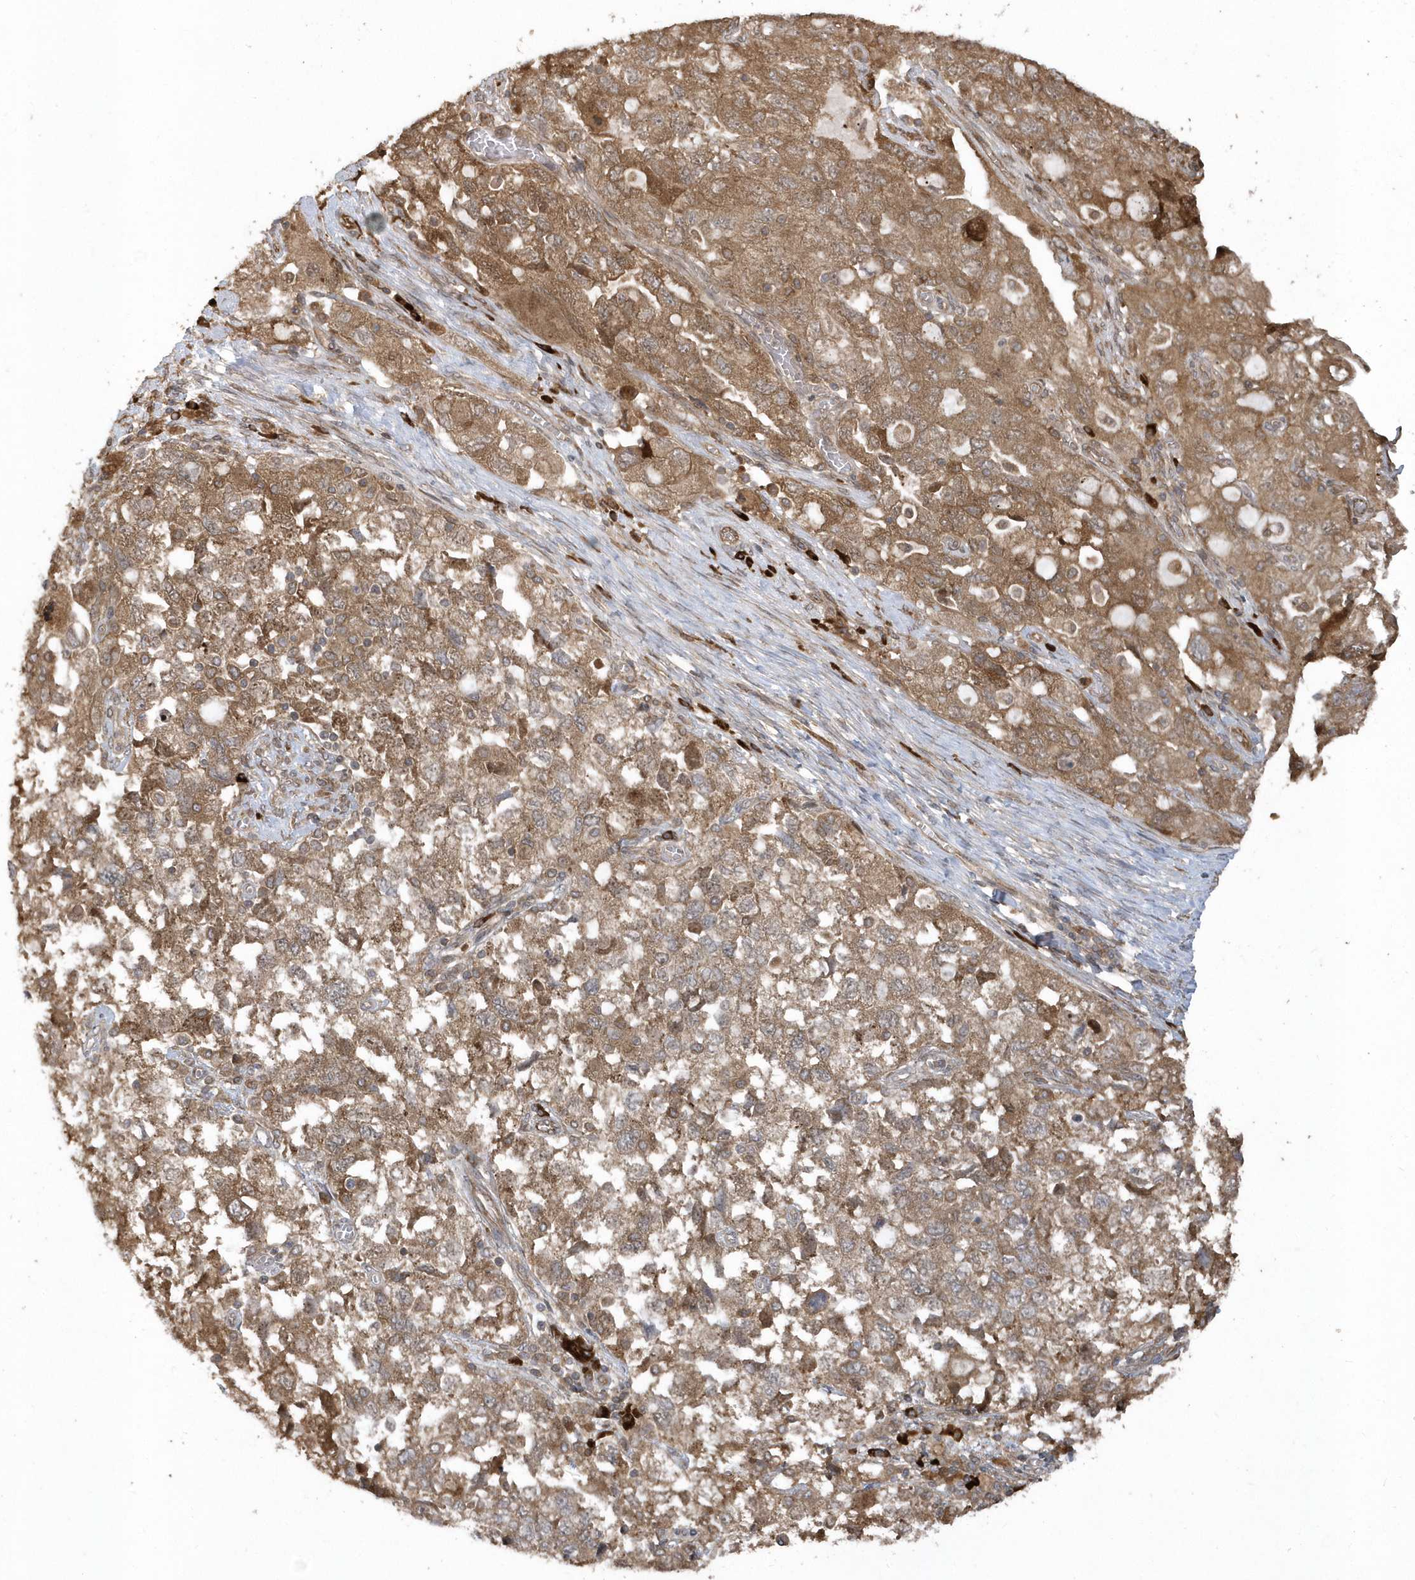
{"staining": {"intensity": "moderate", "quantity": ">75%", "location": "cytoplasmic/membranous"}, "tissue": "ovarian cancer", "cell_type": "Tumor cells", "image_type": "cancer", "snomed": [{"axis": "morphology", "description": "Carcinoma, NOS"}, {"axis": "morphology", "description": "Cystadenocarcinoma, serous, NOS"}, {"axis": "topography", "description": "Ovary"}], "caption": "A medium amount of moderate cytoplasmic/membranous staining is seen in approximately >75% of tumor cells in ovarian serous cystadenocarcinoma tissue.", "gene": "HERPUD1", "patient": {"sex": "female", "age": 69}}